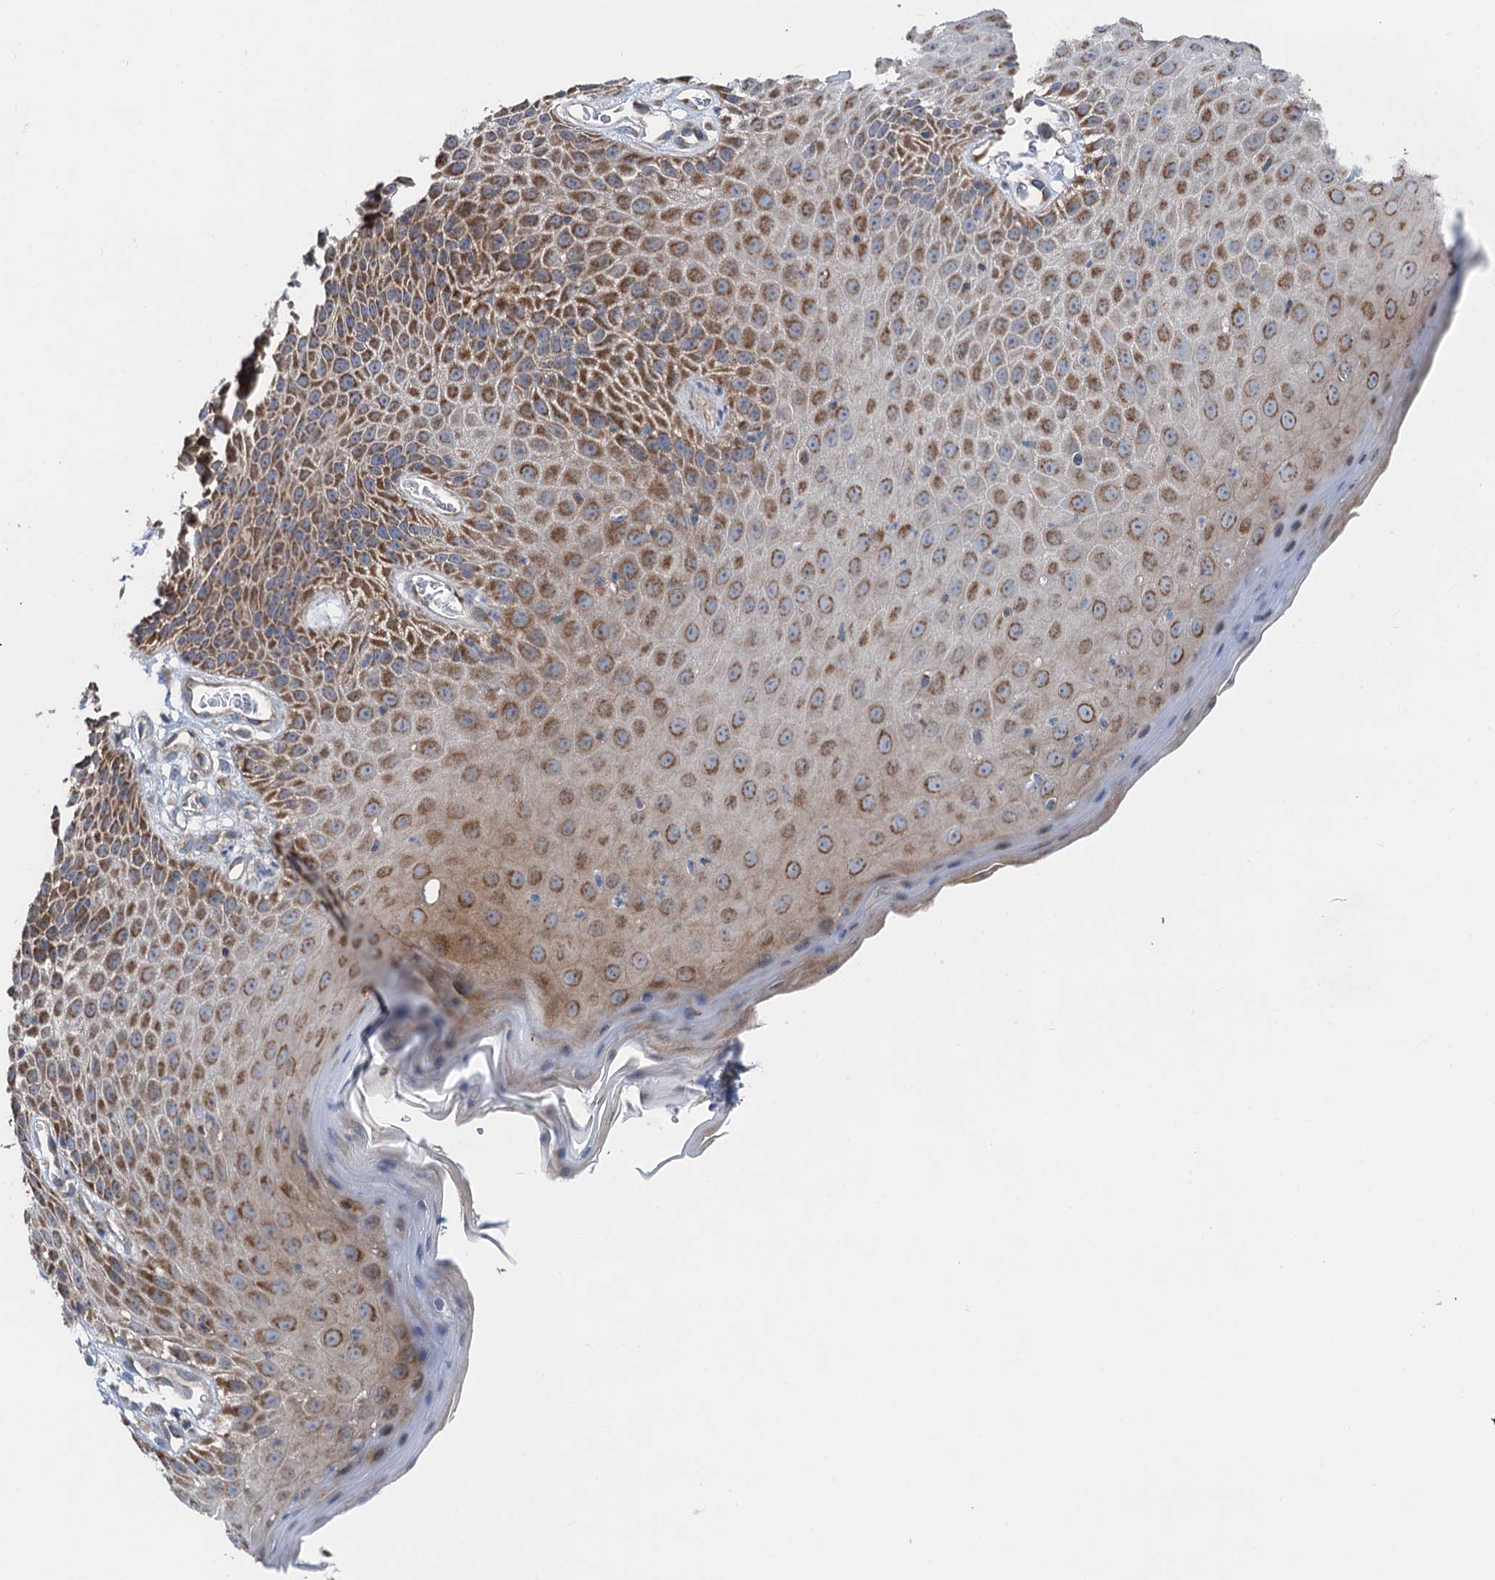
{"staining": {"intensity": "moderate", "quantity": ">75%", "location": "cytoplasmic/membranous"}, "tissue": "skin", "cell_type": "Epidermal cells", "image_type": "normal", "snomed": [{"axis": "morphology", "description": "Normal tissue, NOS"}, {"axis": "topography", "description": "Vulva"}], "caption": "This image displays IHC staining of benign skin, with medium moderate cytoplasmic/membranous expression in about >75% of epidermal cells.", "gene": "ANKRD26", "patient": {"sex": "female", "age": 68}}